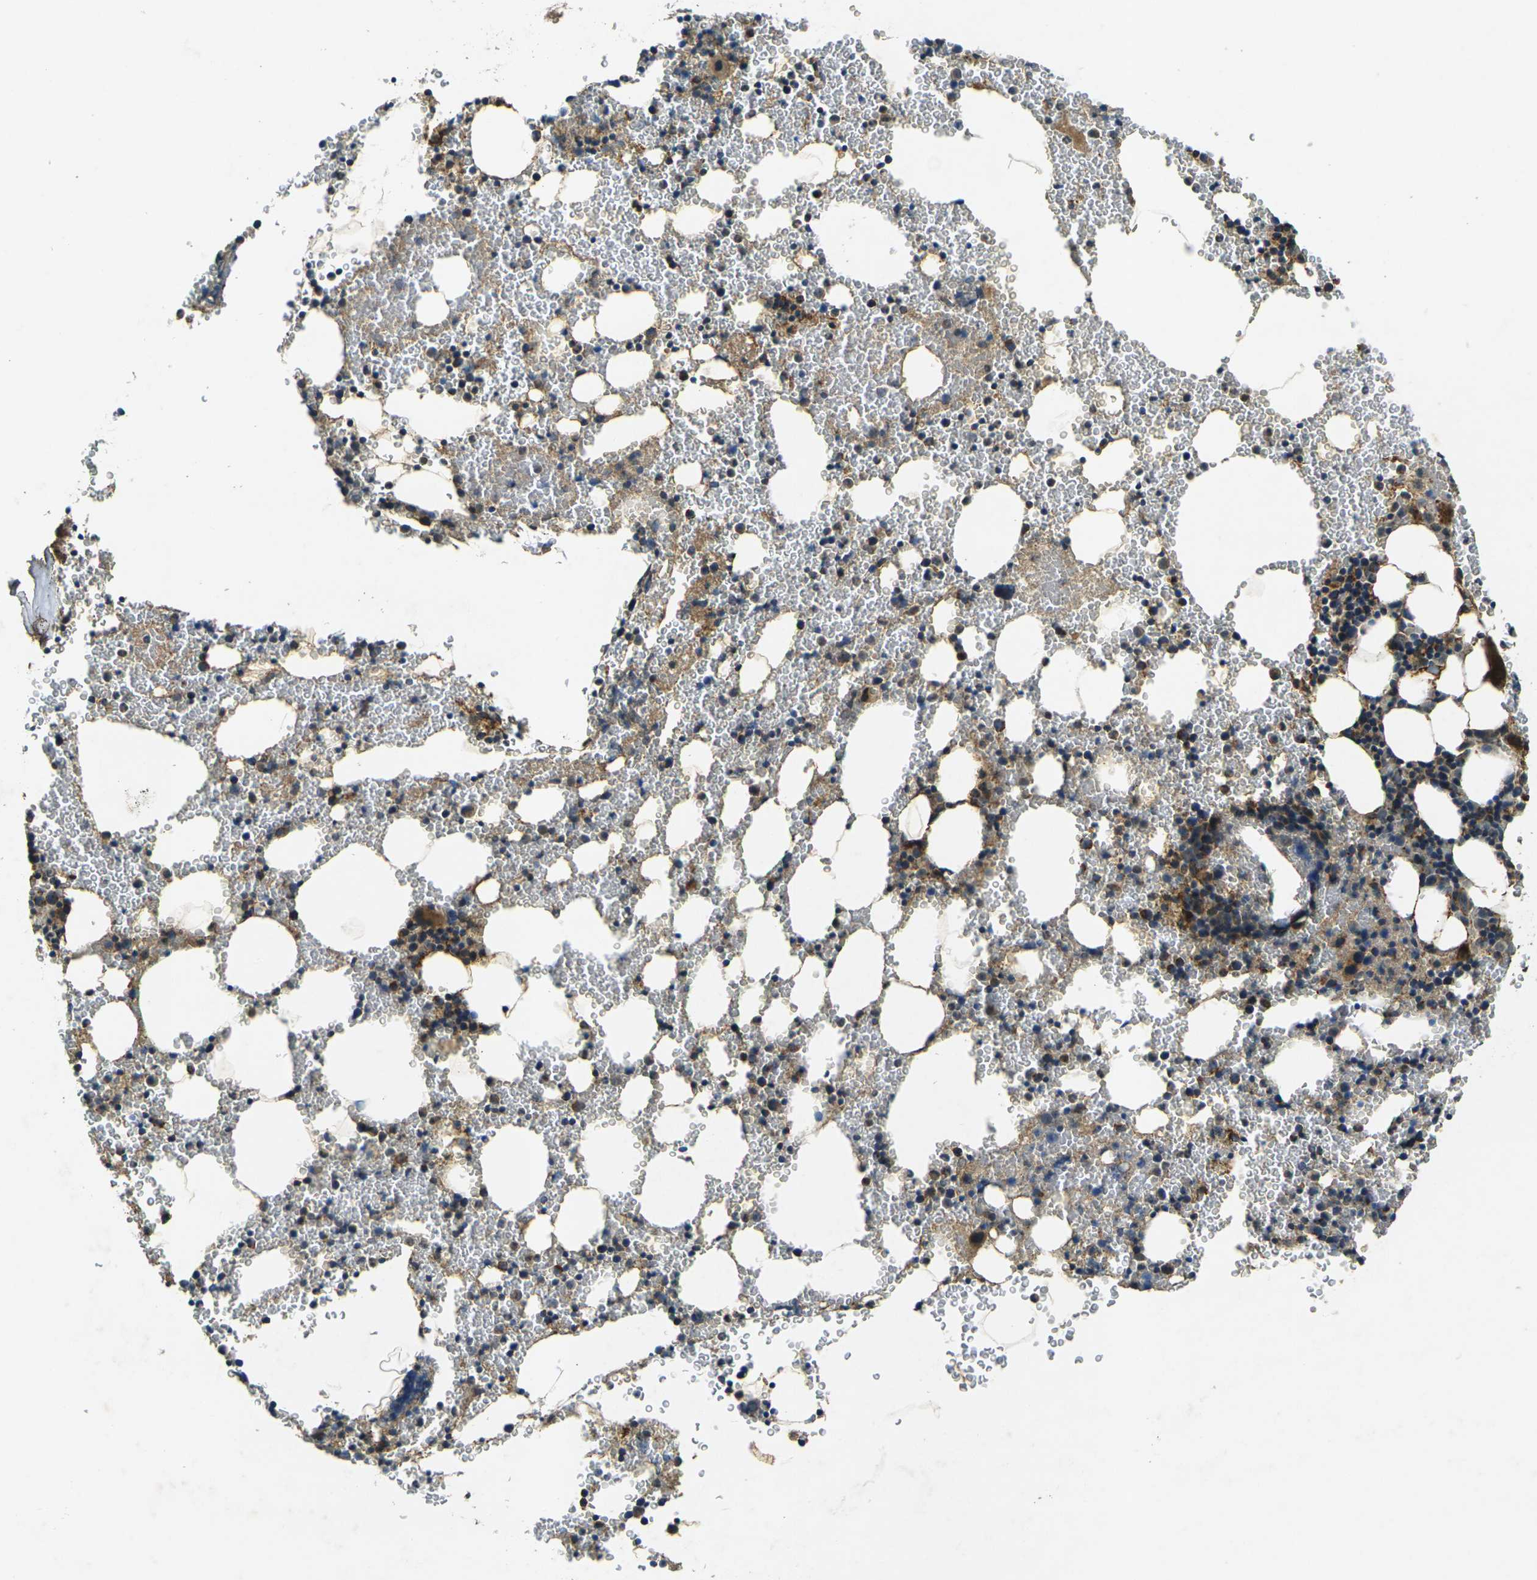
{"staining": {"intensity": "moderate", "quantity": ">75%", "location": "cytoplasmic/membranous"}, "tissue": "bone marrow", "cell_type": "Hematopoietic cells", "image_type": "normal", "snomed": [{"axis": "morphology", "description": "Normal tissue, NOS"}, {"axis": "morphology", "description": "Inflammation, NOS"}, {"axis": "topography", "description": "Bone marrow"}], "caption": "Immunohistochemical staining of benign bone marrow demonstrates medium levels of moderate cytoplasmic/membranous staining in approximately >75% of hematopoietic cells.", "gene": "IGF1R", "patient": {"sex": "male", "age": 22}}